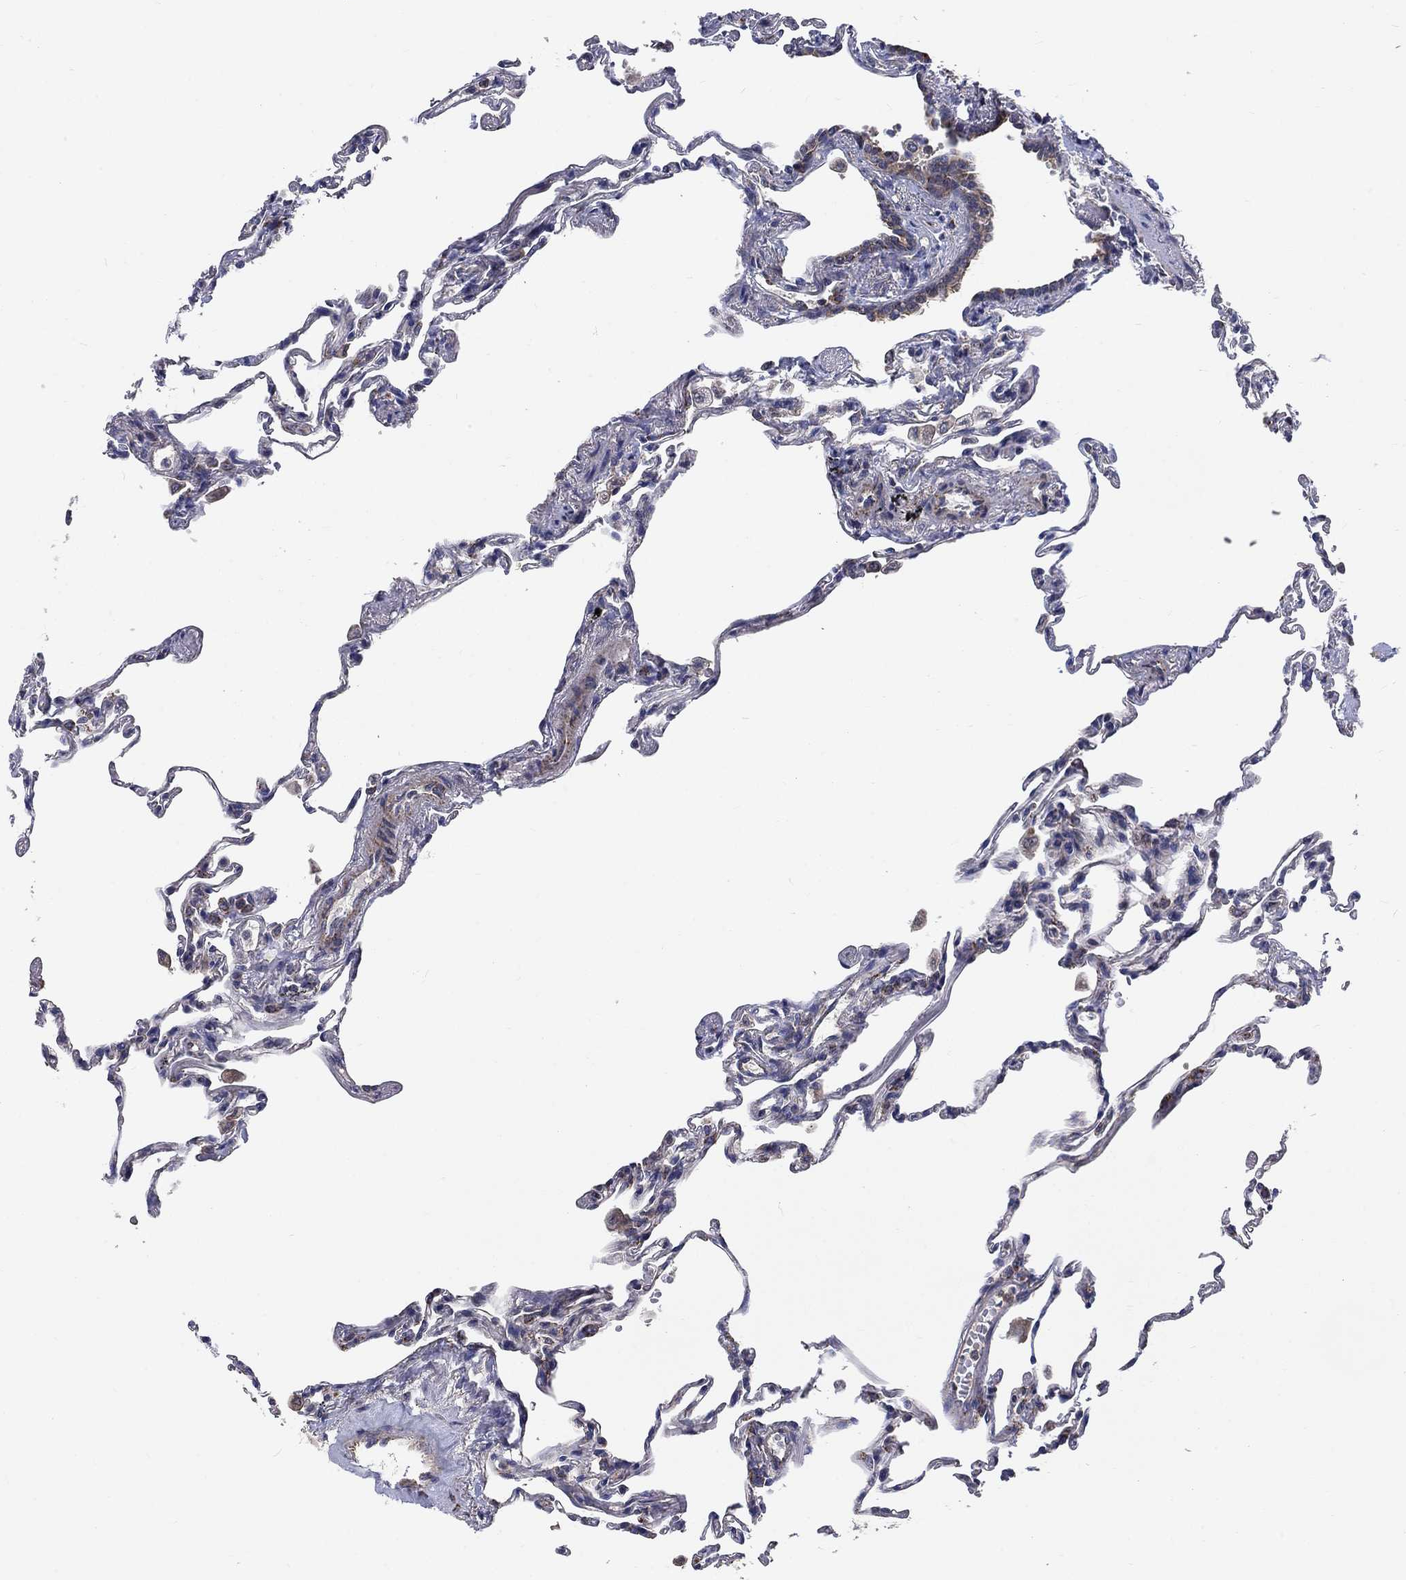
{"staining": {"intensity": "negative", "quantity": "none", "location": "none"}, "tissue": "lung", "cell_type": "Alveolar cells", "image_type": "normal", "snomed": [{"axis": "morphology", "description": "Normal tissue, NOS"}, {"axis": "topography", "description": "Lung"}], "caption": "Benign lung was stained to show a protein in brown. There is no significant positivity in alveolar cells. (DAB immunohistochemistry (IHC), high magnification).", "gene": "NME7", "patient": {"sex": "female", "age": 57}}